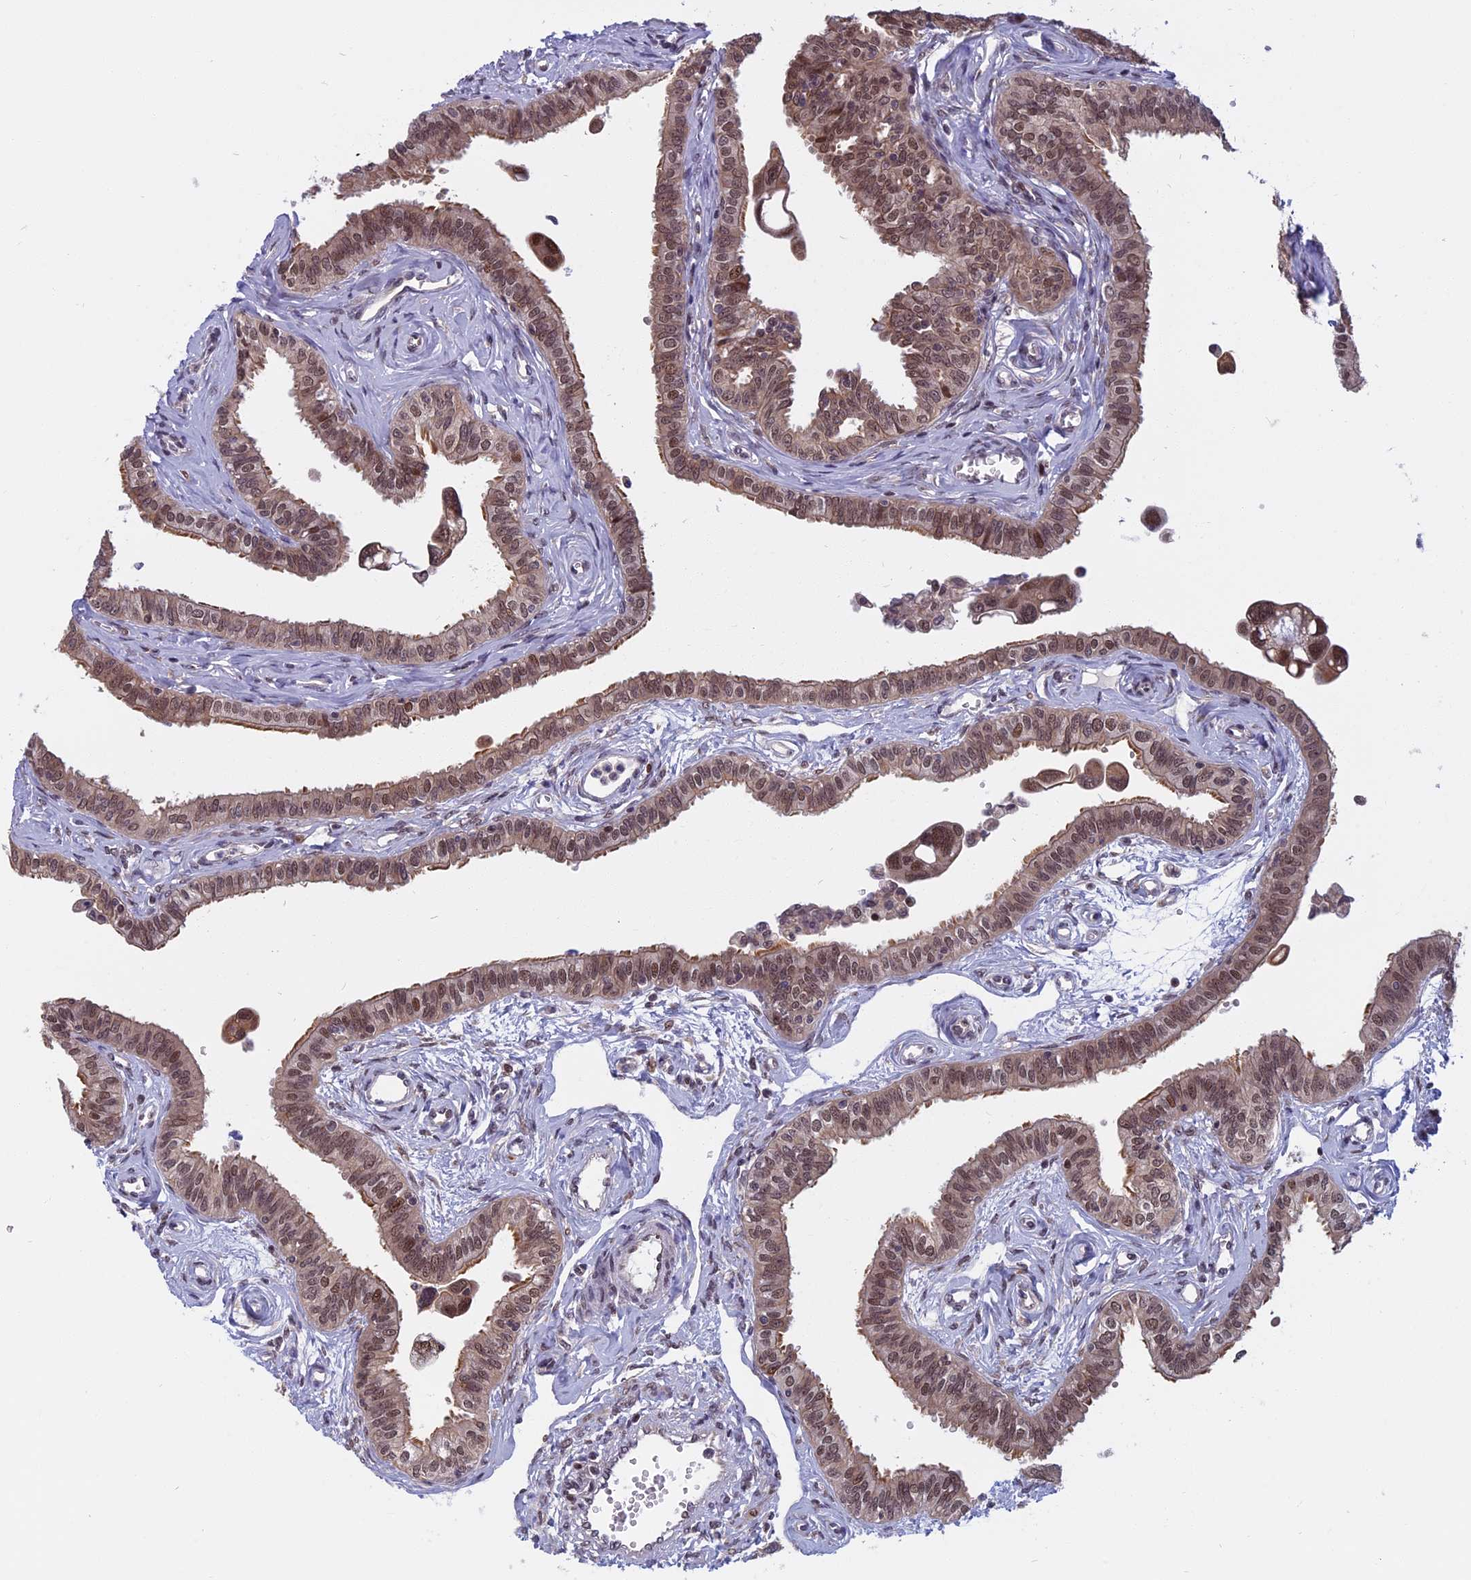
{"staining": {"intensity": "moderate", "quantity": ">75%", "location": "cytoplasmic/membranous,nuclear"}, "tissue": "fallopian tube", "cell_type": "Glandular cells", "image_type": "normal", "snomed": [{"axis": "morphology", "description": "Normal tissue, NOS"}, {"axis": "morphology", "description": "Carcinoma, NOS"}, {"axis": "topography", "description": "Fallopian tube"}, {"axis": "topography", "description": "Ovary"}], "caption": "Fallopian tube stained with a brown dye displays moderate cytoplasmic/membranous,nuclear positive staining in approximately >75% of glandular cells.", "gene": "CCDC113", "patient": {"sex": "female", "age": 59}}